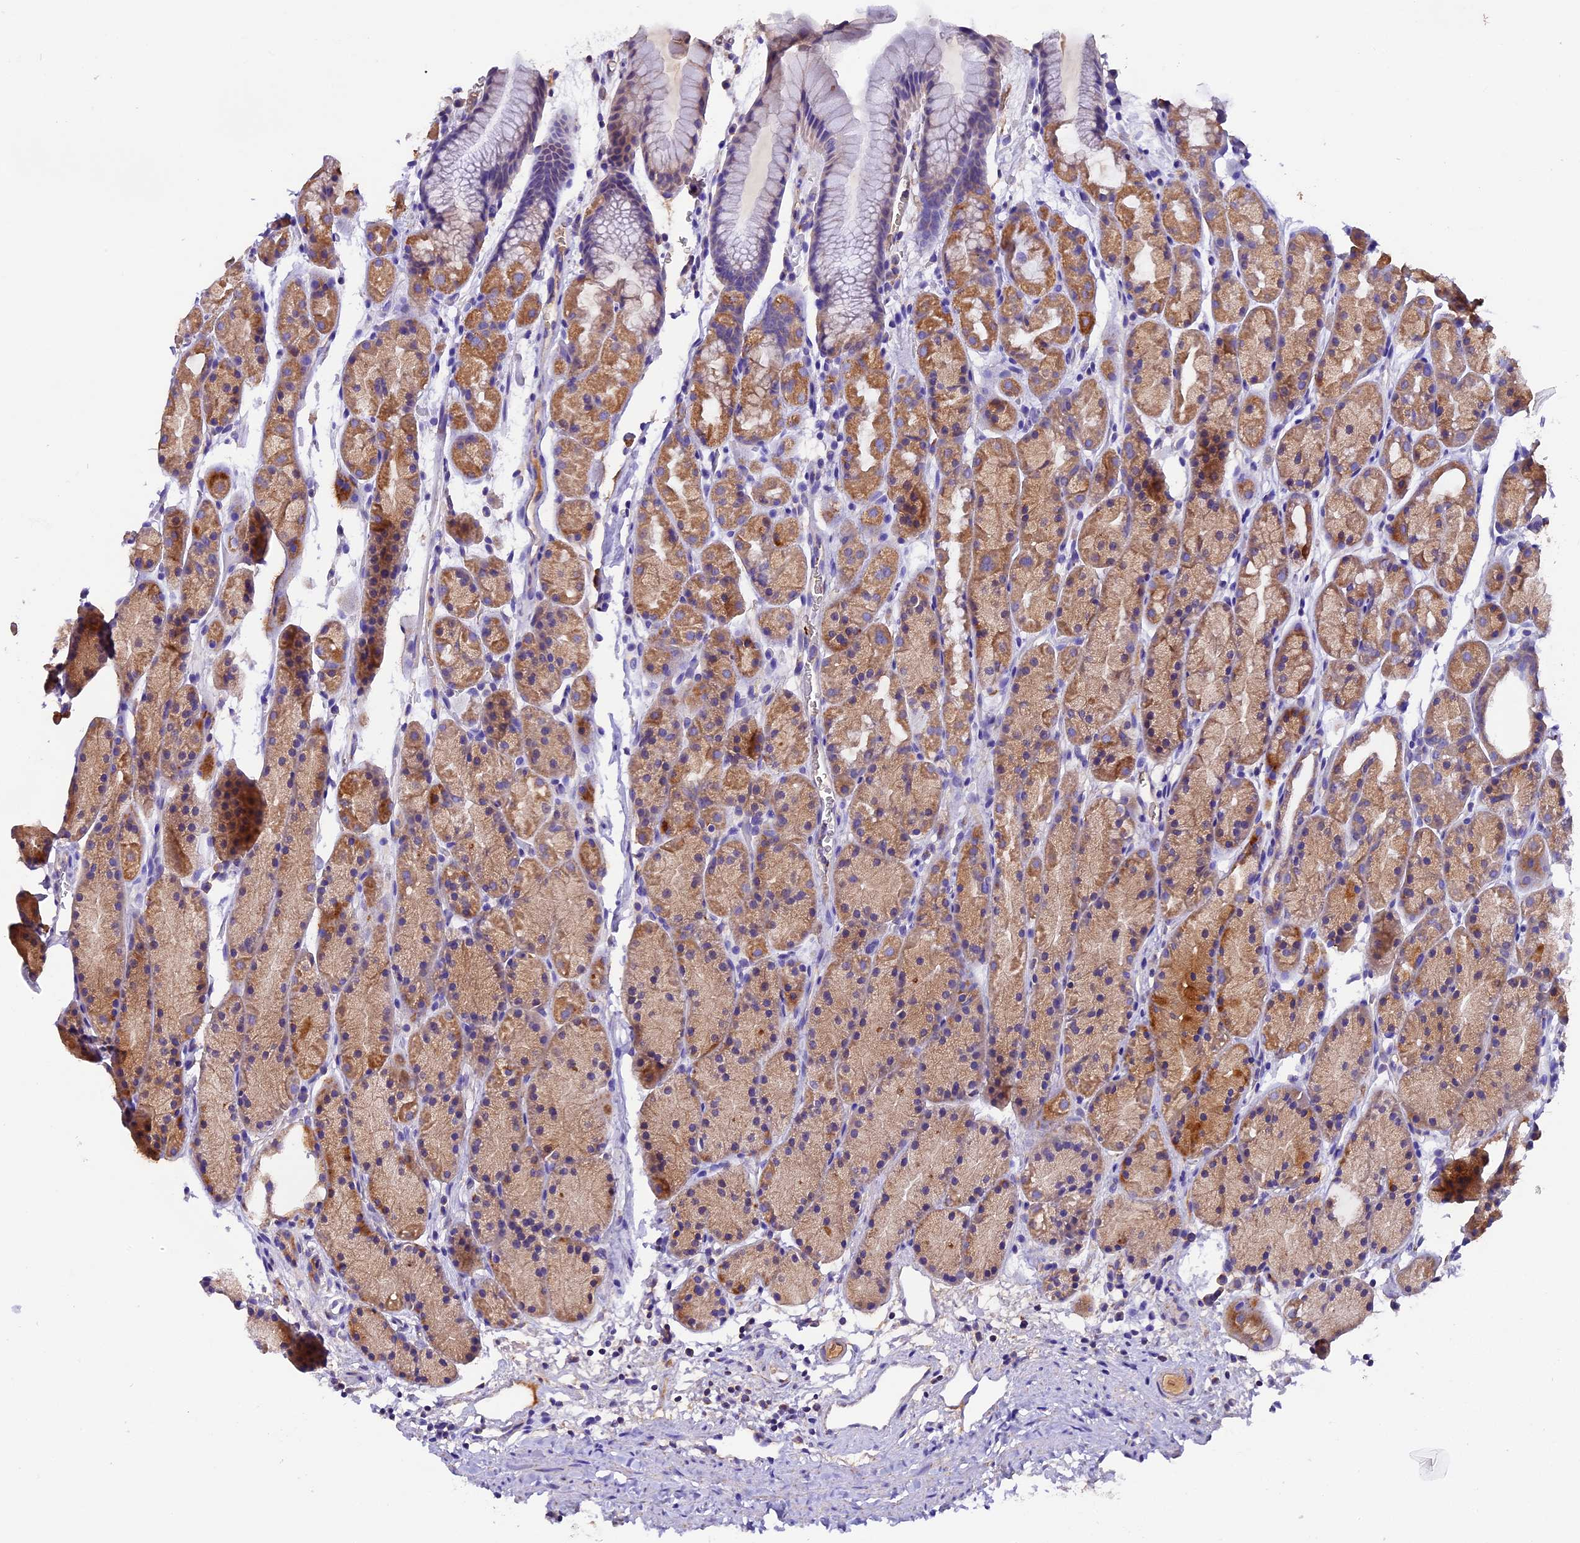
{"staining": {"intensity": "moderate", "quantity": ">75%", "location": "cytoplasmic/membranous"}, "tissue": "stomach", "cell_type": "Glandular cells", "image_type": "normal", "snomed": [{"axis": "morphology", "description": "Normal tissue, NOS"}, {"axis": "topography", "description": "Stomach, upper"}, {"axis": "topography", "description": "Stomach"}], "caption": "Glandular cells demonstrate medium levels of moderate cytoplasmic/membranous staining in approximately >75% of cells in normal human stomach.", "gene": "SIX5", "patient": {"sex": "male", "age": 47}}